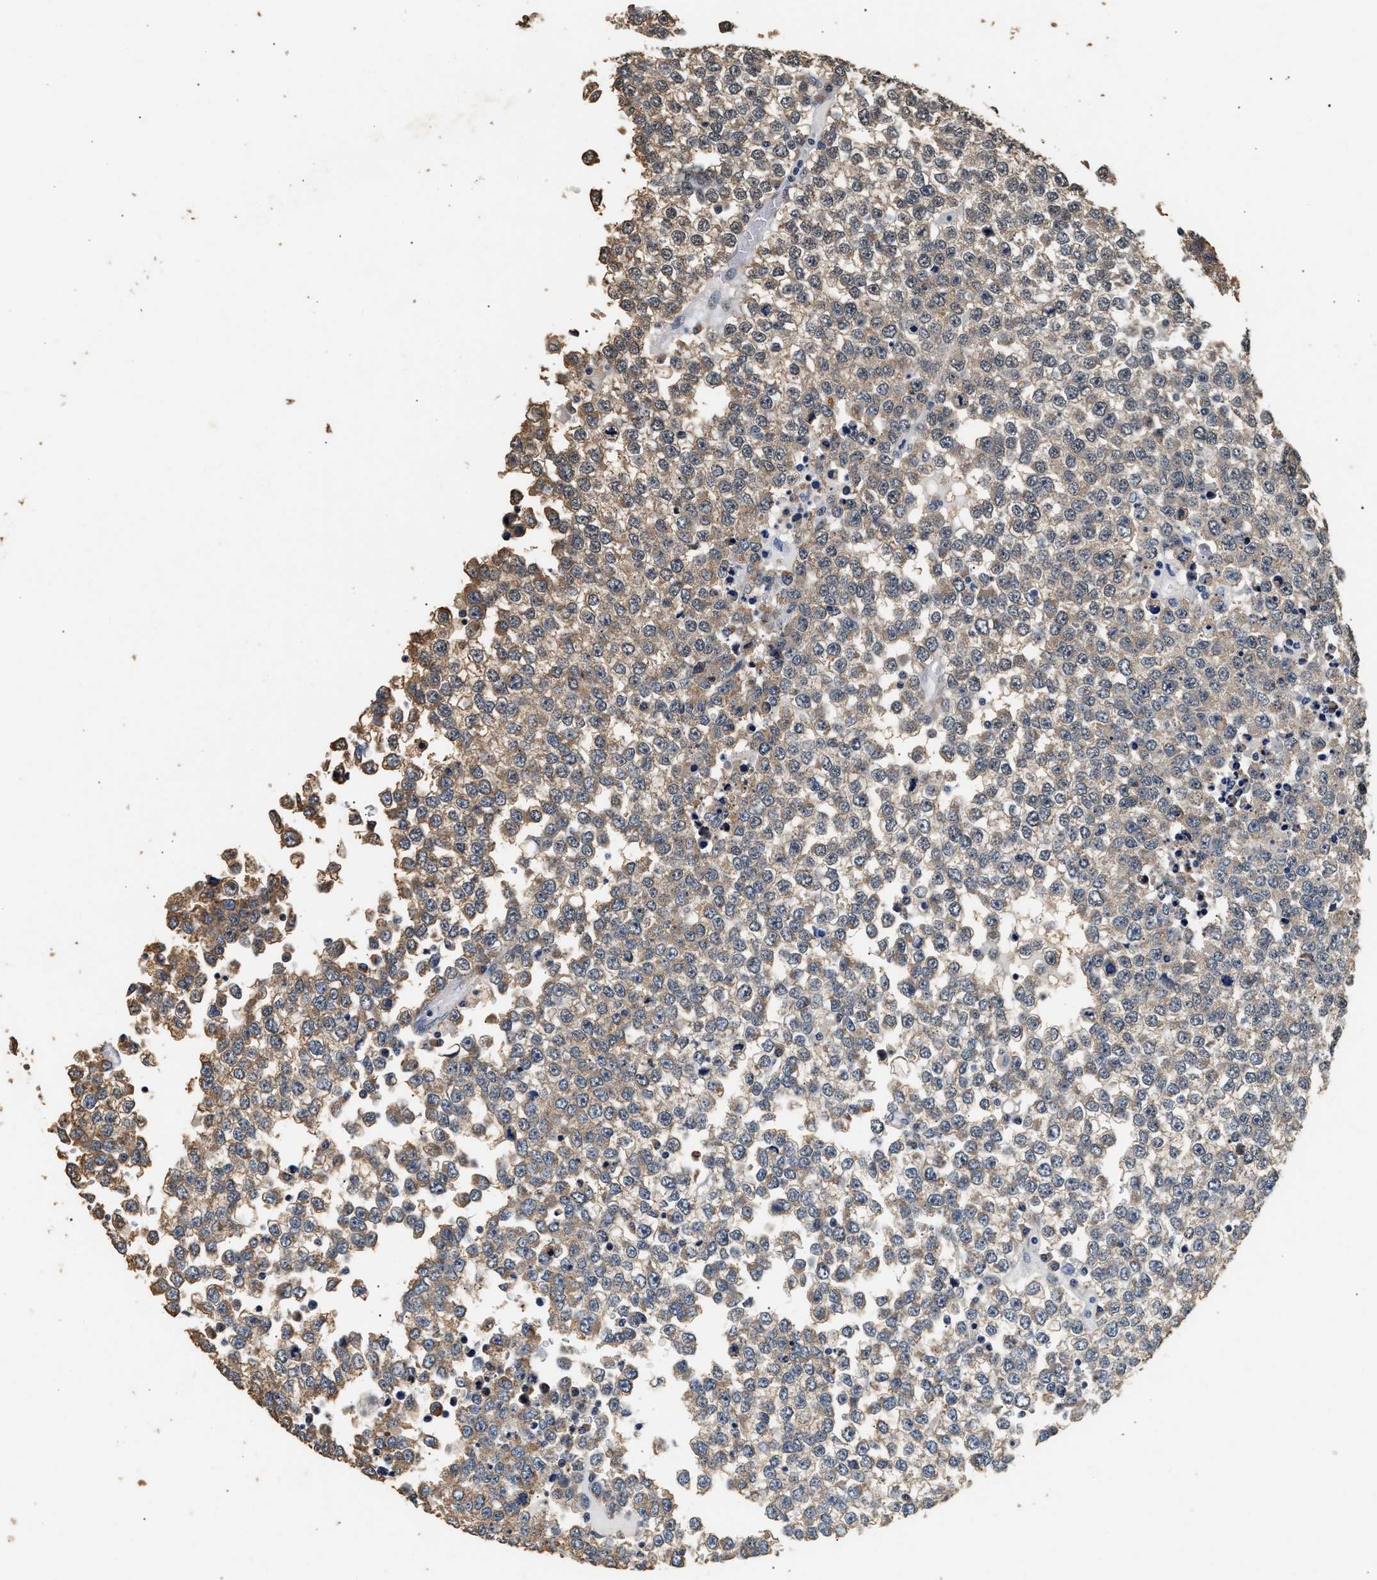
{"staining": {"intensity": "weak", "quantity": ">75%", "location": "cytoplasmic/membranous,nuclear"}, "tissue": "testis cancer", "cell_type": "Tumor cells", "image_type": "cancer", "snomed": [{"axis": "morphology", "description": "Seminoma, NOS"}, {"axis": "topography", "description": "Testis"}], "caption": "Brown immunohistochemical staining in human testis seminoma demonstrates weak cytoplasmic/membranous and nuclear staining in approximately >75% of tumor cells. The protein of interest is stained brown, and the nuclei are stained in blue (DAB (3,3'-diaminobenzidine) IHC with brightfield microscopy, high magnification).", "gene": "THOC1", "patient": {"sex": "male", "age": 65}}